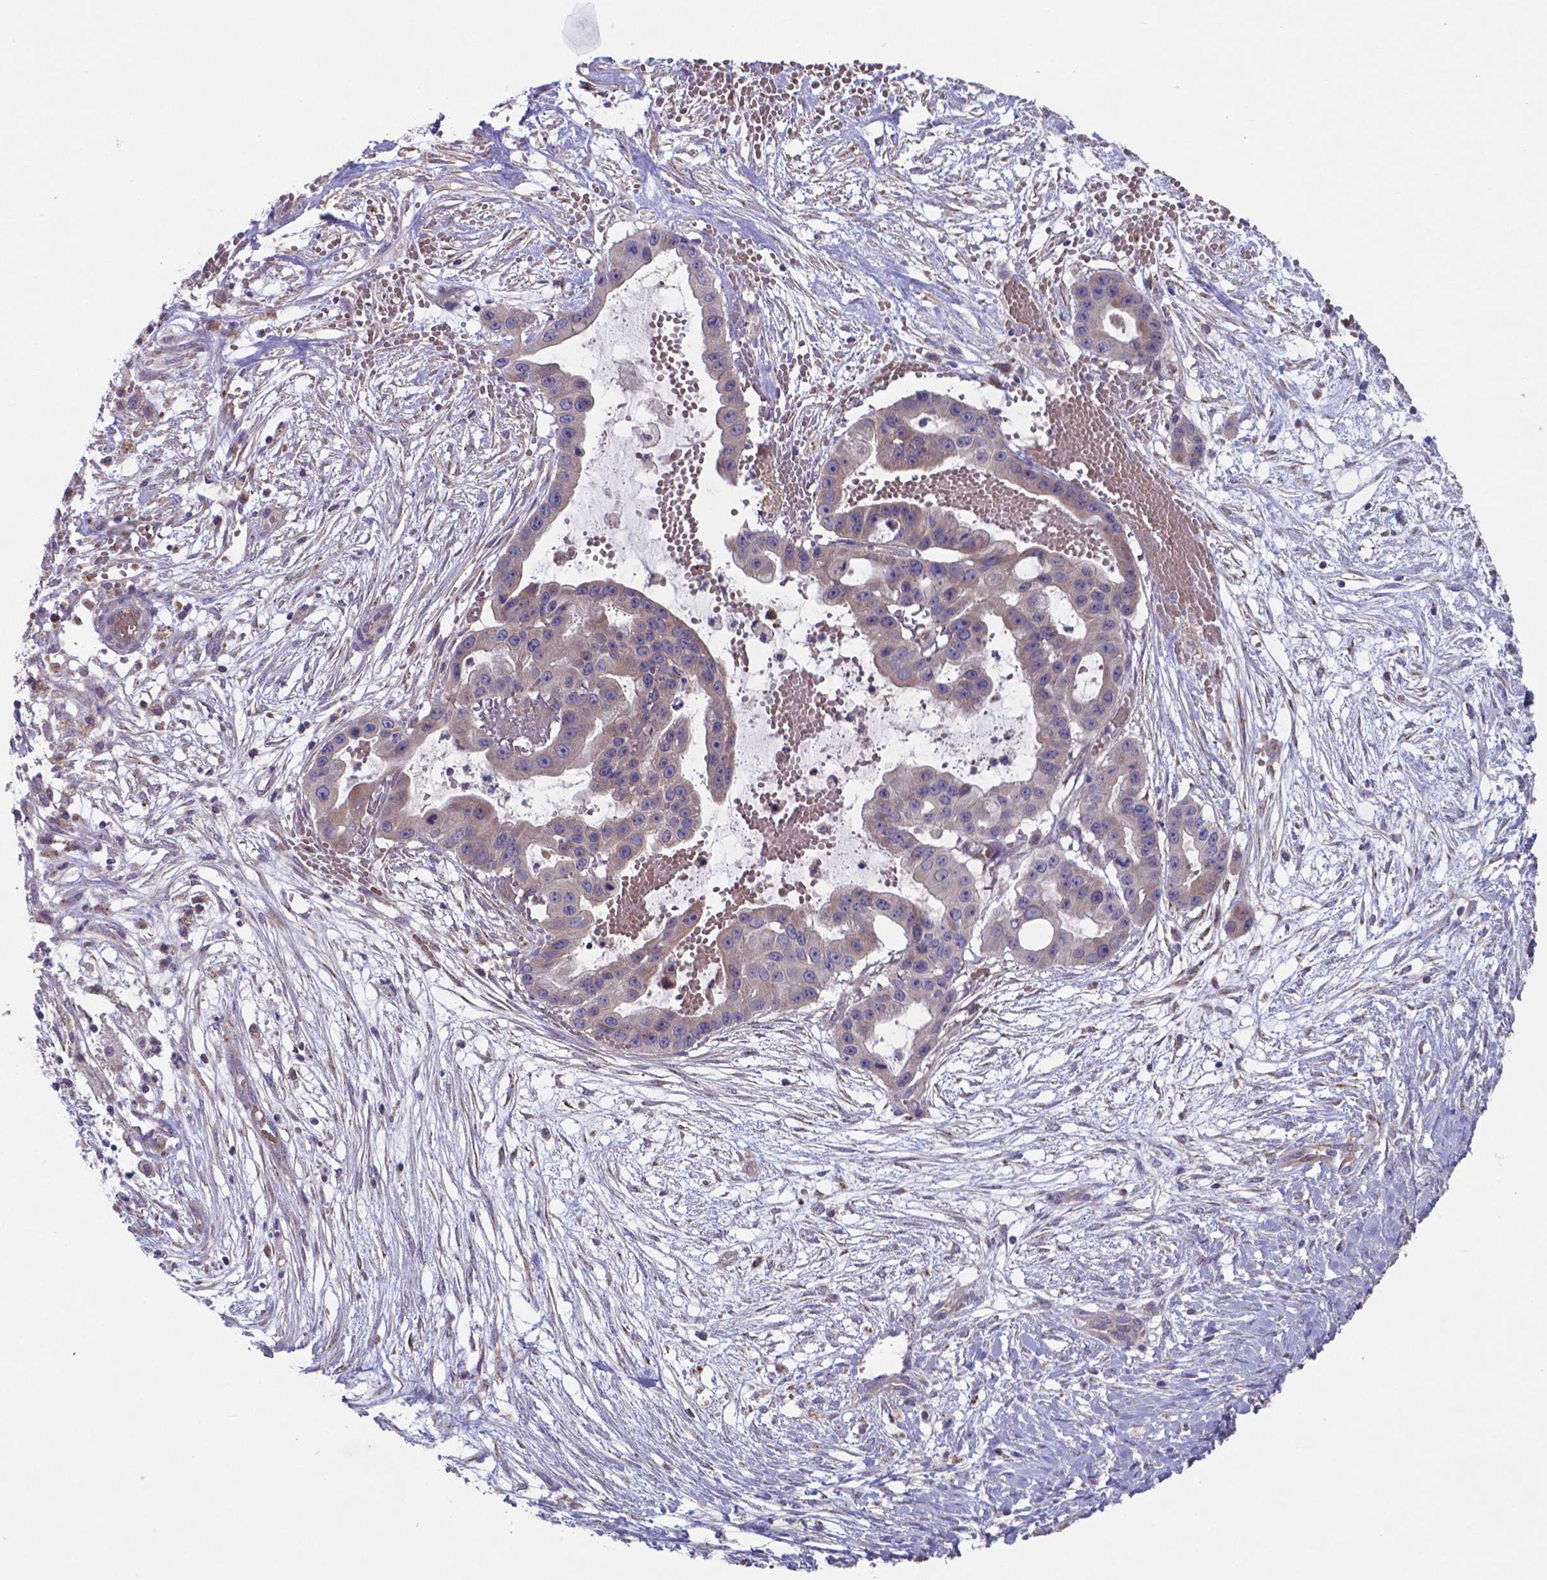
{"staining": {"intensity": "weak", "quantity": ">75%", "location": "cytoplasmic/membranous"}, "tissue": "ovarian cancer", "cell_type": "Tumor cells", "image_type": "cancer", "snomed": [{"axis": "morphology", "description": "Cystadenocarcinoma, serous, NOS"}, {"axis": "topography", "description": "Ovary"}], "caption": "Tumor cells show low levels of weak cytoplasmic/membranous staining in approximately >75% of cells in human serous cystadenocarcinoma (ovarian).", "gene": "TYRO3", "patient": {"sex": "female", "age": 56}}